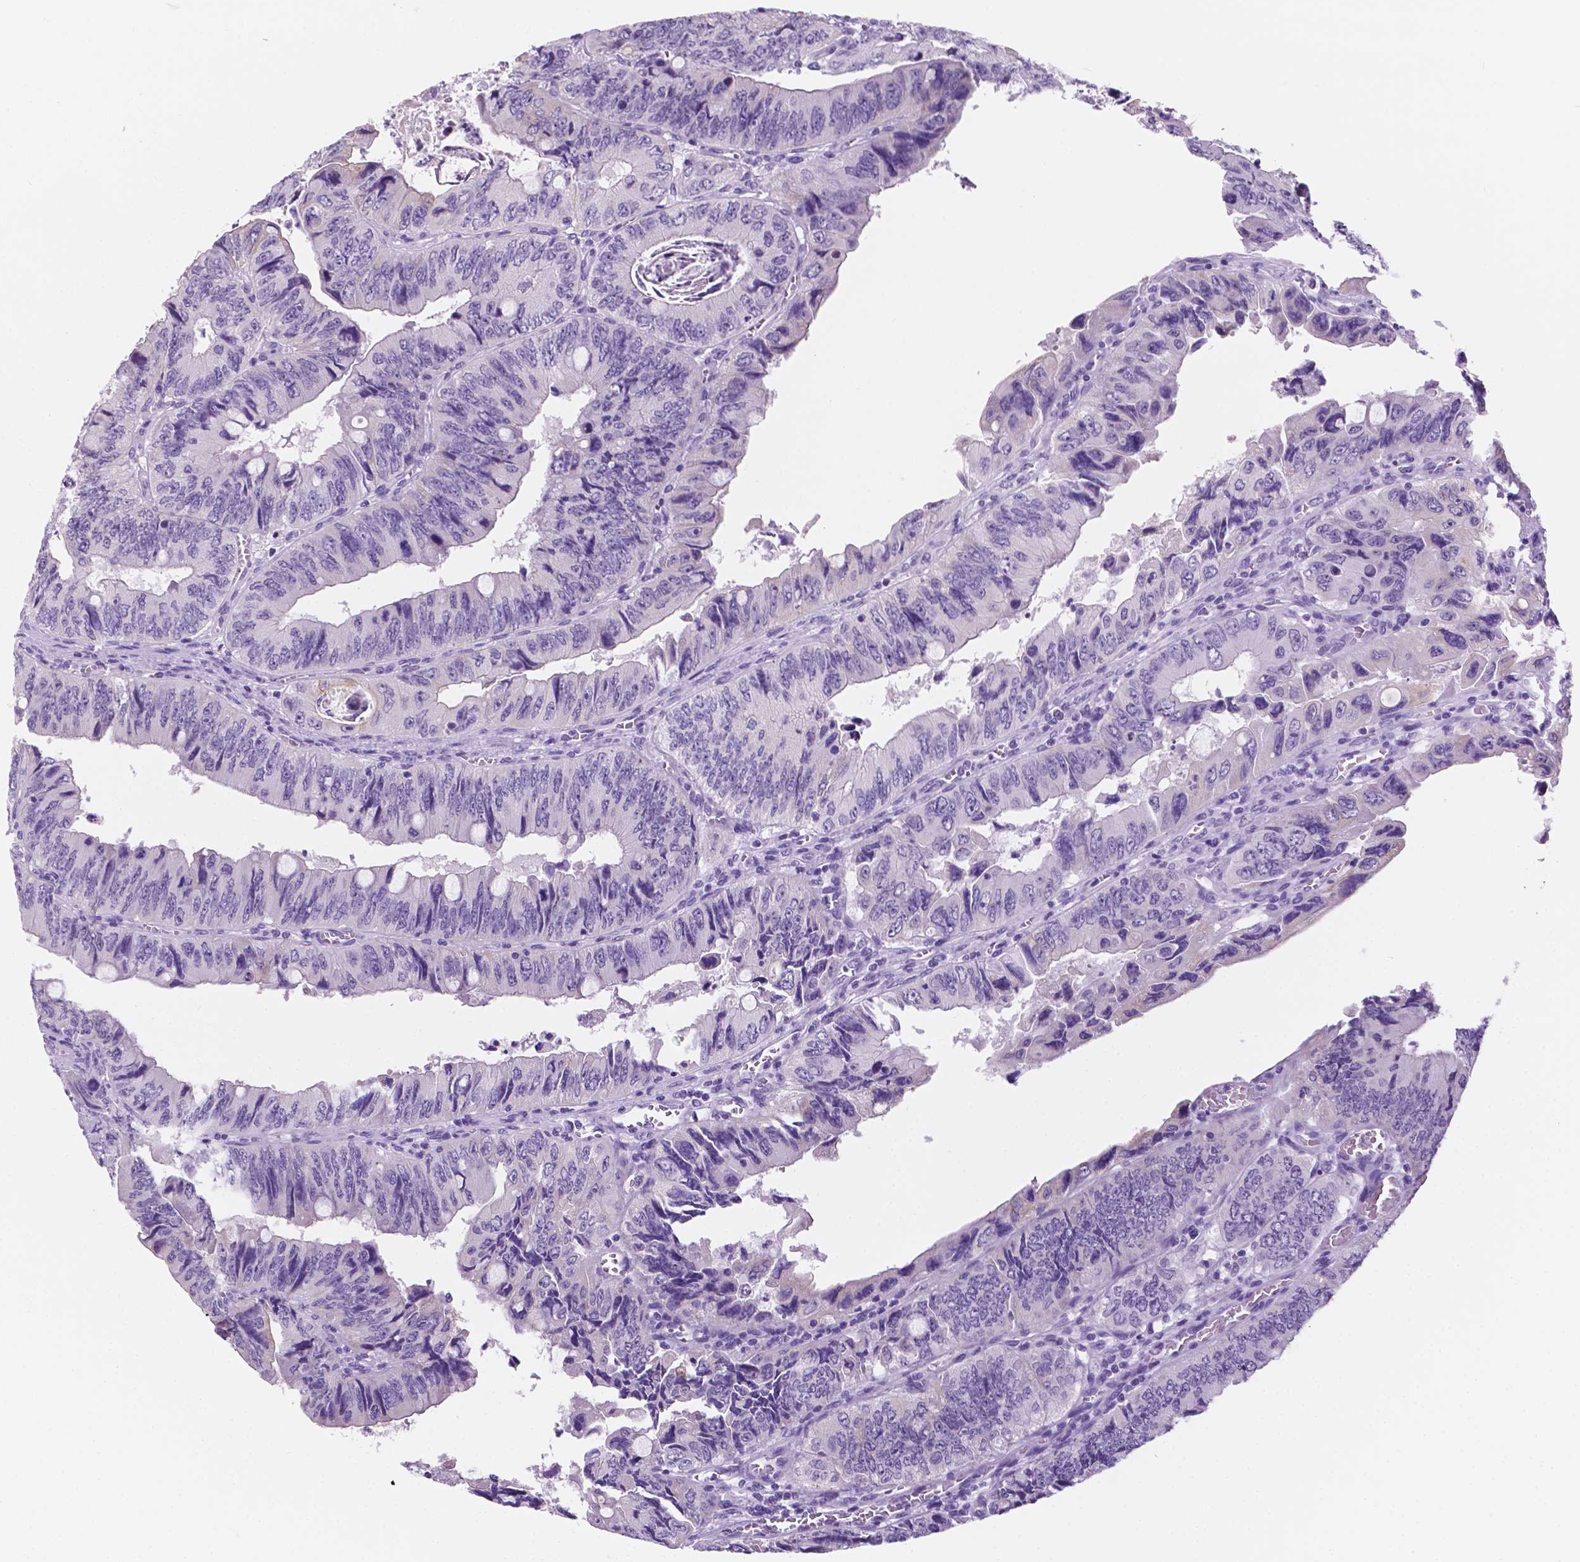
{"staining": {"intensity": "negative", "quantity": "none", "location": "none"}, "tissue": "colorectal cancer", "cell_type": "Tumor cells", "image_type": "cancer", "snomed": [{"axis": "morphology", "description": "Adenocarcinoma, NOS"}, {"axis": "topography", "description": "Colon"}], "caption": "Tumor cells show no significant protein positivity in colorectal cancer (adenocarcinoma).", "gene": "PPL", "patient": {"sex": "female", "age": 84}}